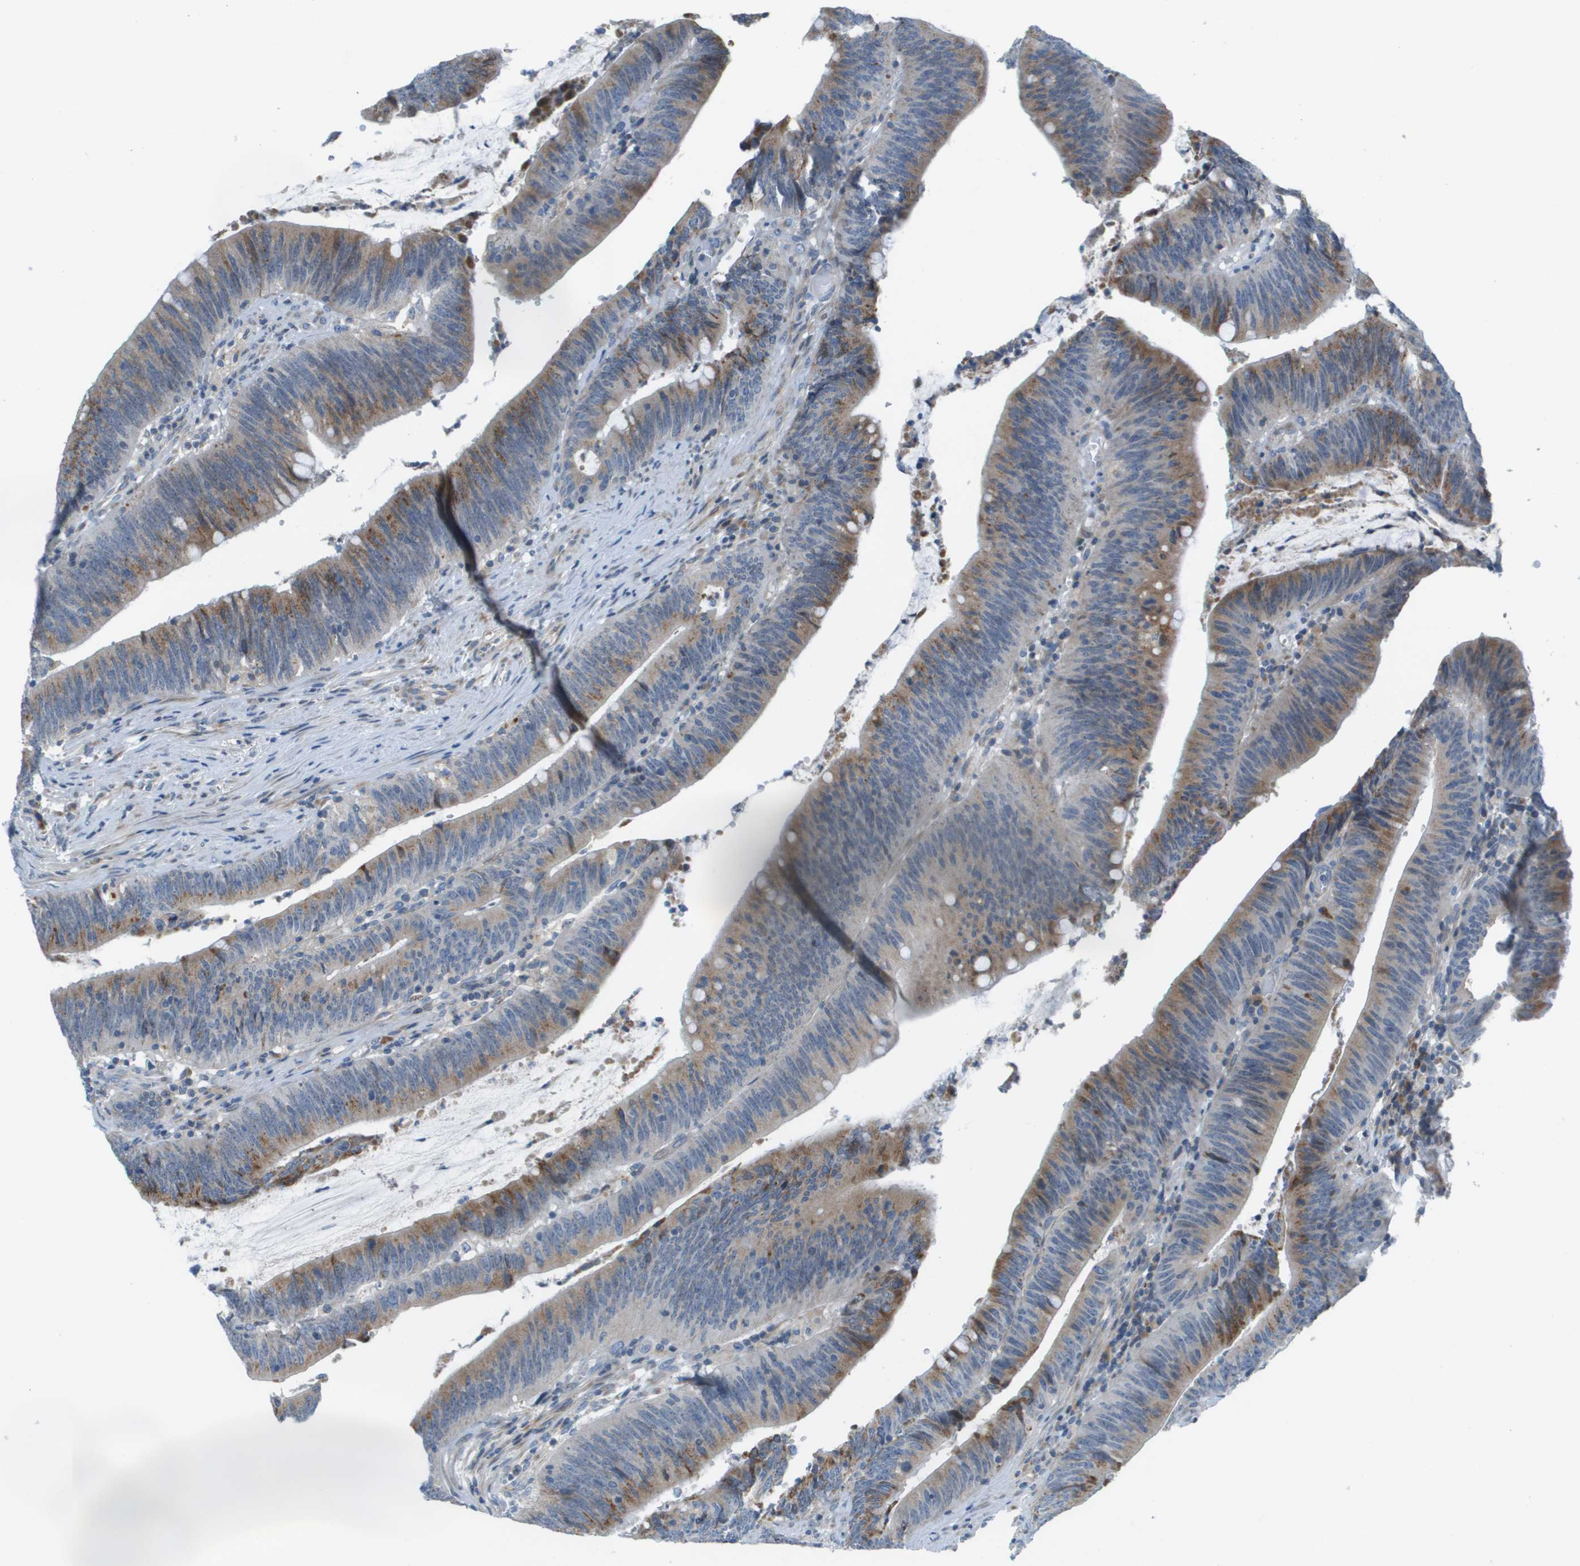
{"staining": {"intensity": "moderate", "quantity": ">75%", "location": "cytoplasmic/membranous"}, "tissue": "colorectal cancer", "cell_type": "Tumor cells", "image_type": "cancer", "snomed": [{"axis": "morphology", "description": "Normal tissue, NOS"}, {"axis": "morphology", "description": "Adenocarcinoma, NOS"}, {"axis": "topography", "description": "Rectum"}], "caption": "IHC photomicrograph of neoplastic tissue: colorectal cancer stained using immunohistochemistry (IHC) exhibits medium levels of moderate protein expression localized specifically in the cytoplasmic/membranous of tumor cells, appearing as a cytoplasmic/membranous brown color.", "gene": "GALNT6", "patient": {"sex": "female", "age": 66}}